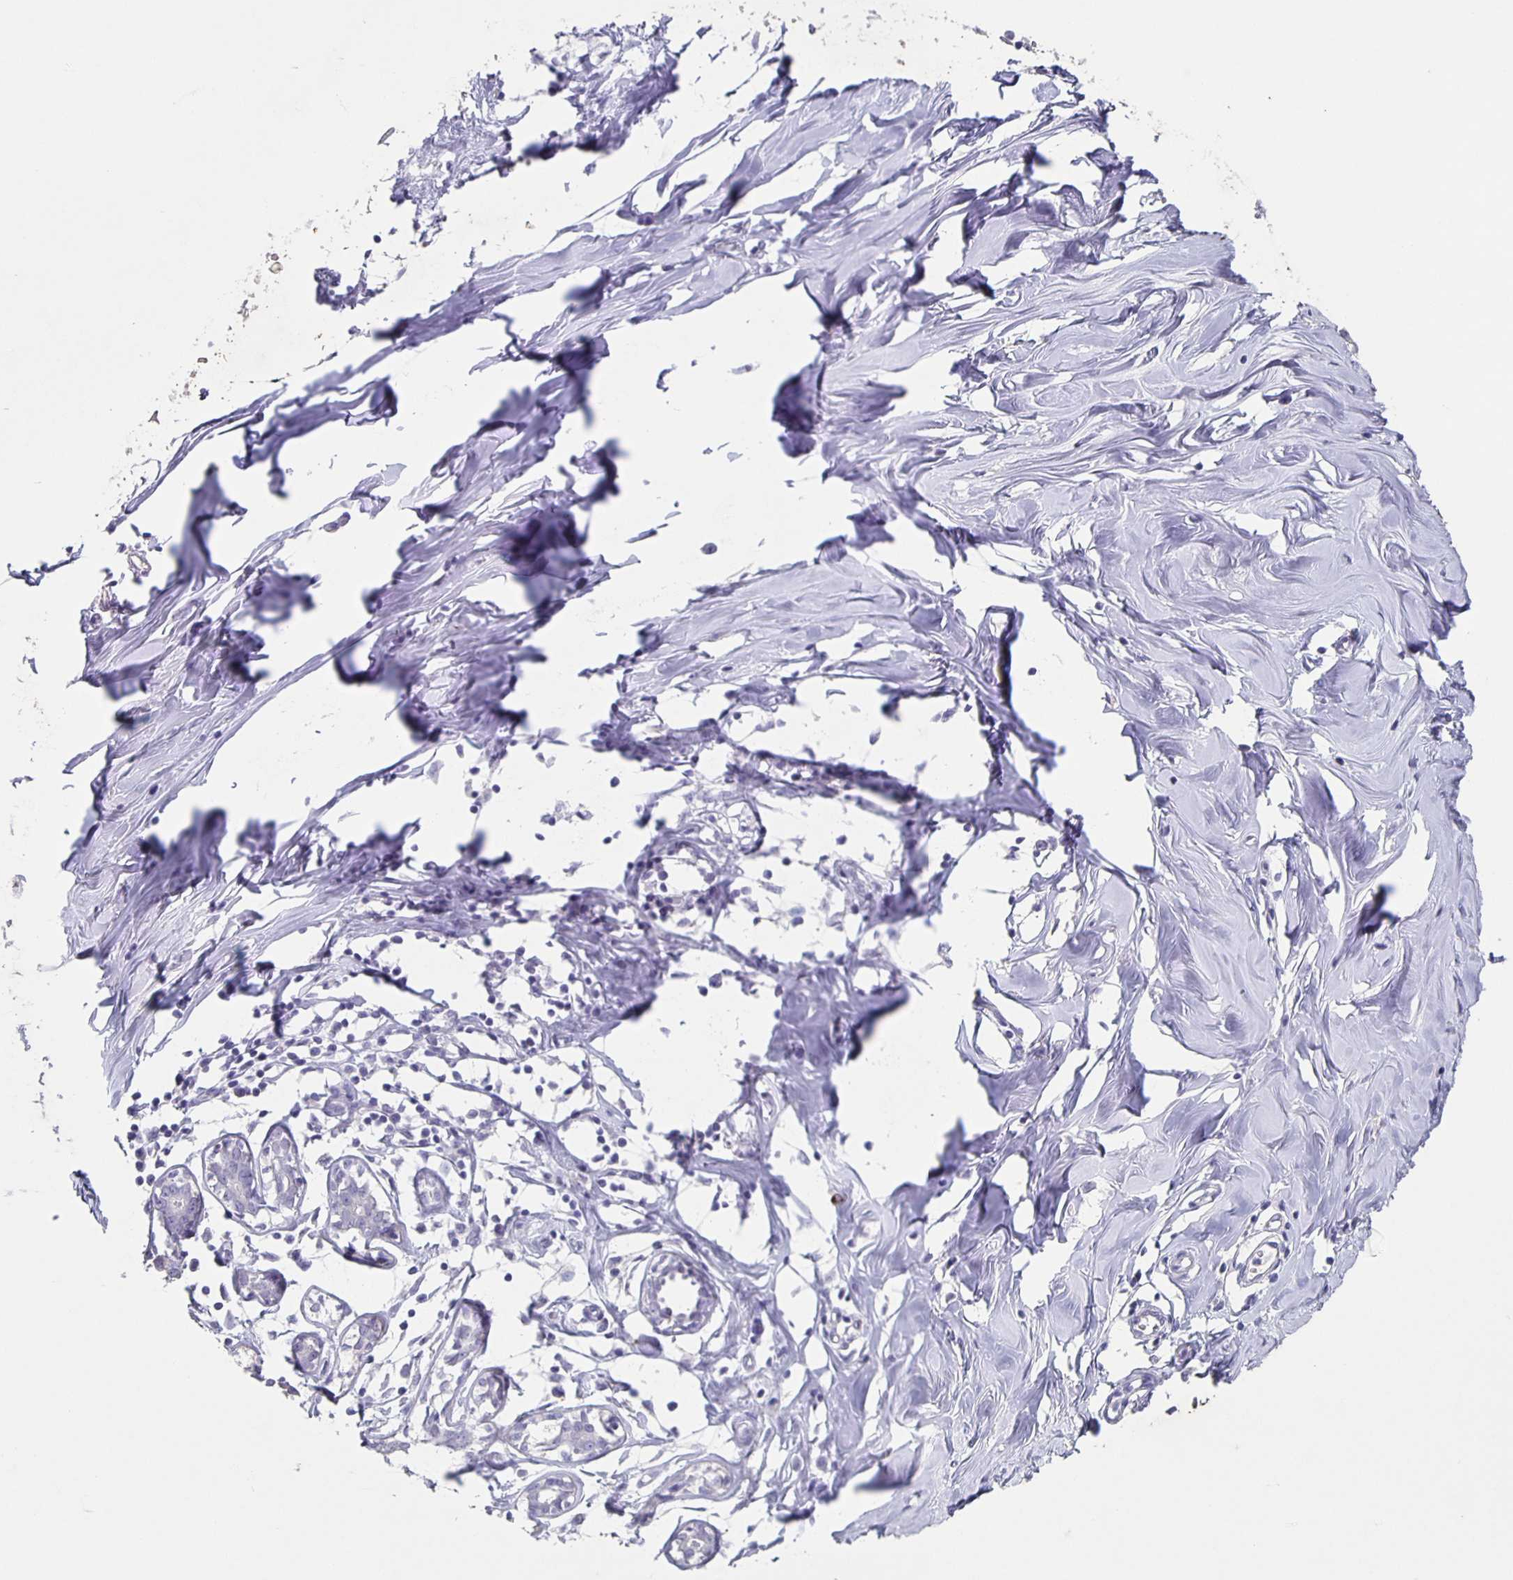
{"staining": {"intensity": "negative", "quantity": "none", "location": "none"}, "tissue": "breast", "cell_type": "Adipocytes", "image_type": "normal", "snomed": [{"axis": "morphology", "description": "Normal tissue, NOS"}, {"axis": "topography", "description": "Breast"}], "caption": "Benign breast was stained to show a protein in brown. There is no significant positivity in adipocytes. (DAB (3,3'-diaminobenzidine) immunohistochemistry (IHC), high magnification).", "gene": "CARNS1", "patient": {"sex": "female", "age": 27}}